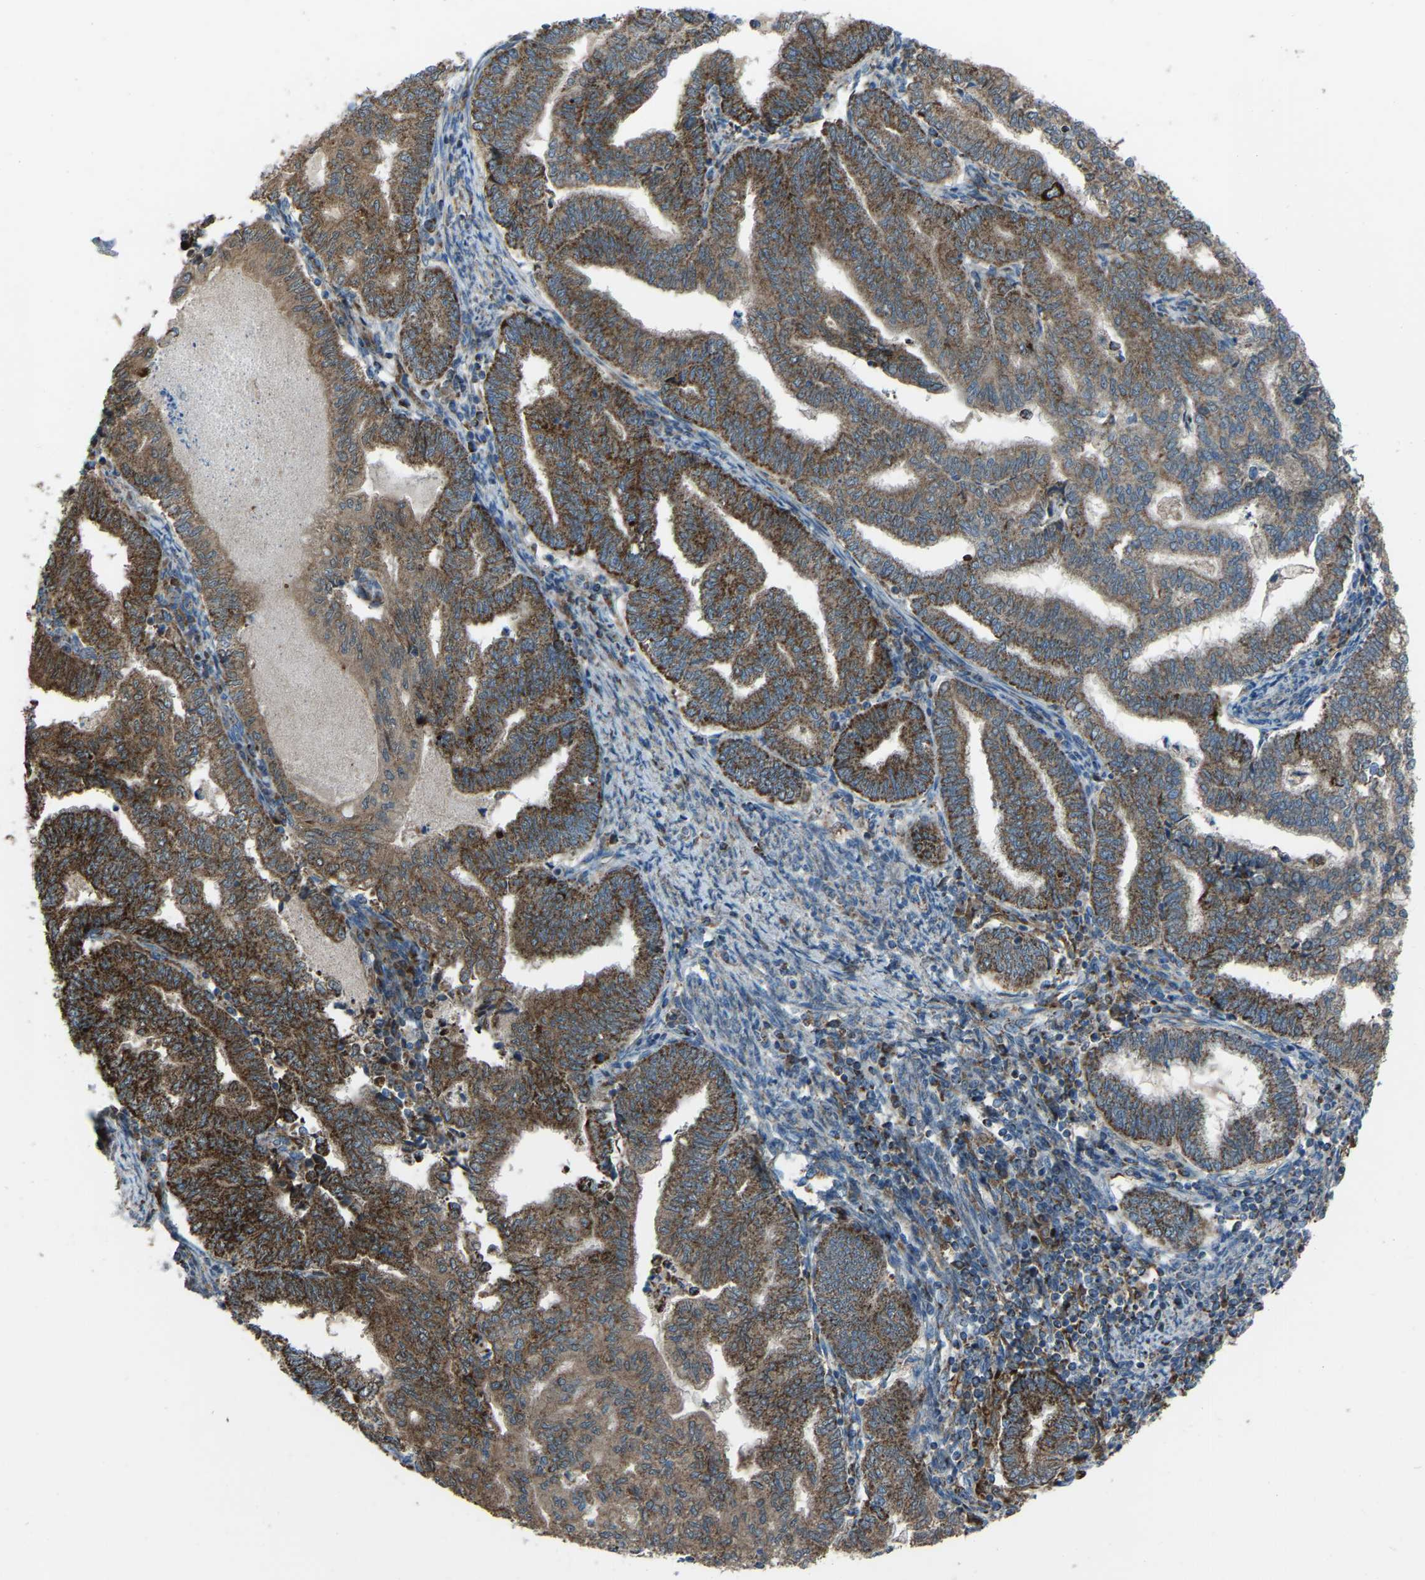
{"staining": {"intensity": "moderate", "quantity": ">75%", "location": "cytoplasmic/membranous"}, "tissue": "endometrial cancer", "cell_type": "Tumor cells", "image_type": "cancer", "snomed": [{"axis": "morphology", "description": "Polyp, NOS"}, {"axis": "morphology", "description": "Adenocarcinoma, NOS"}, {"axis": "morphology", "description": "Adenoma, NOS"}, {"axis": "topography", "description": "Endometrium"}], "caption": "High-power microscopy captured an immunohistochemistry (IHC) image of endometrial adenocarcinoma, revealing moderate cytoplasmic/membranous staining in about >75% of tumor cells.", "gene": "AKR1A1", "patient": {"sex": "female", "age": 79}}